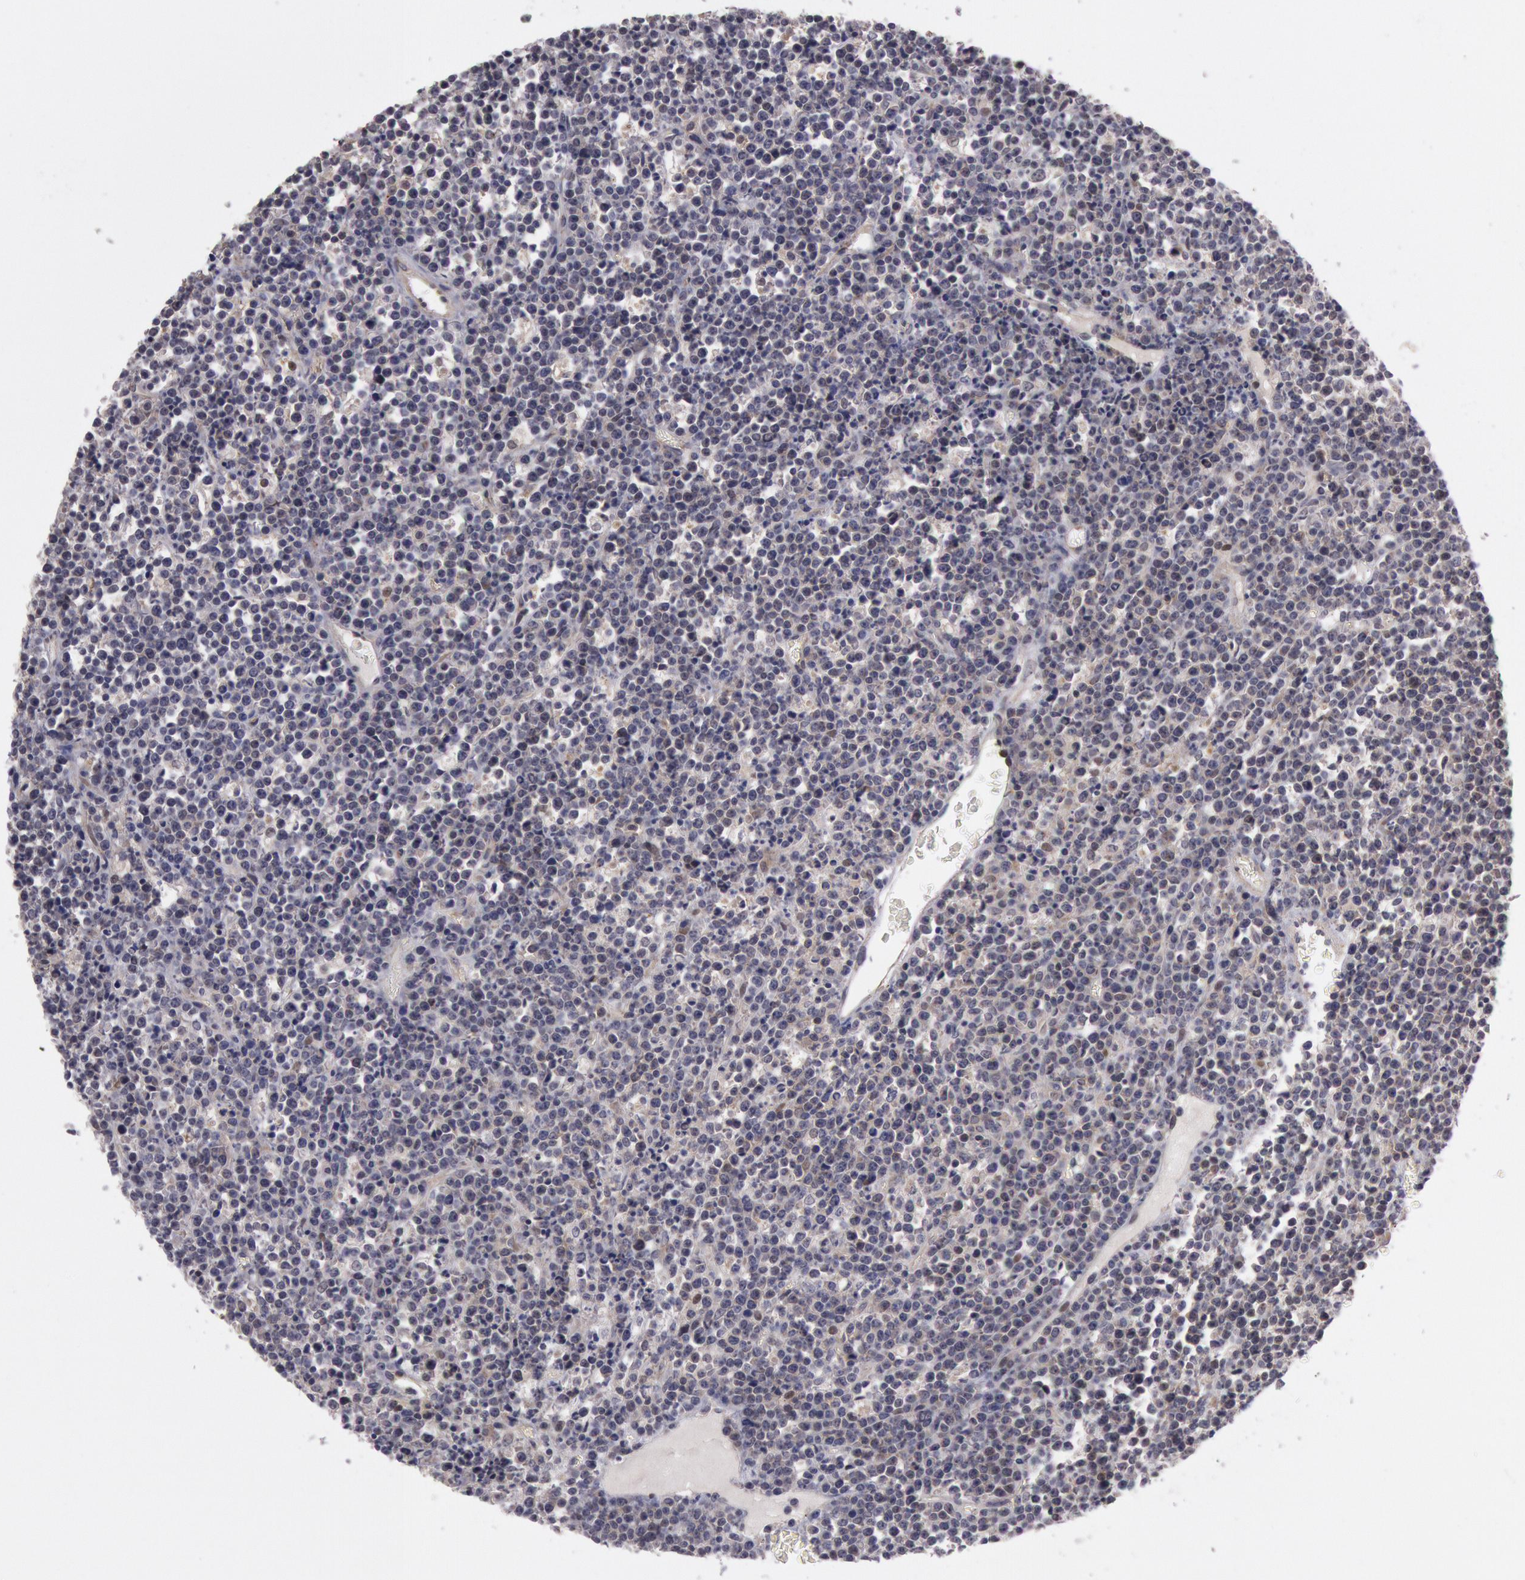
{"staining": {"intensity": "weak", "quantity": "25%-75%", "location": "cytoplasmic/membranous"}, "tissue": "lymphoma", "cell_type": "Tumor cells", "image_type": "cancer", "snomed": [{"axis": "morphology", "description": "Malignant lymphoma, non-Hodgkin's type, High grade"}, {"axis": "topography", "description": "Ovary"}], "caption": "A brown stain shows weak cytoplasmic/membranous positivity of a protein in human lymphoma tumor cells.", "gene": "TRIB2", "patient": {"sex": "female", "age": 56}}